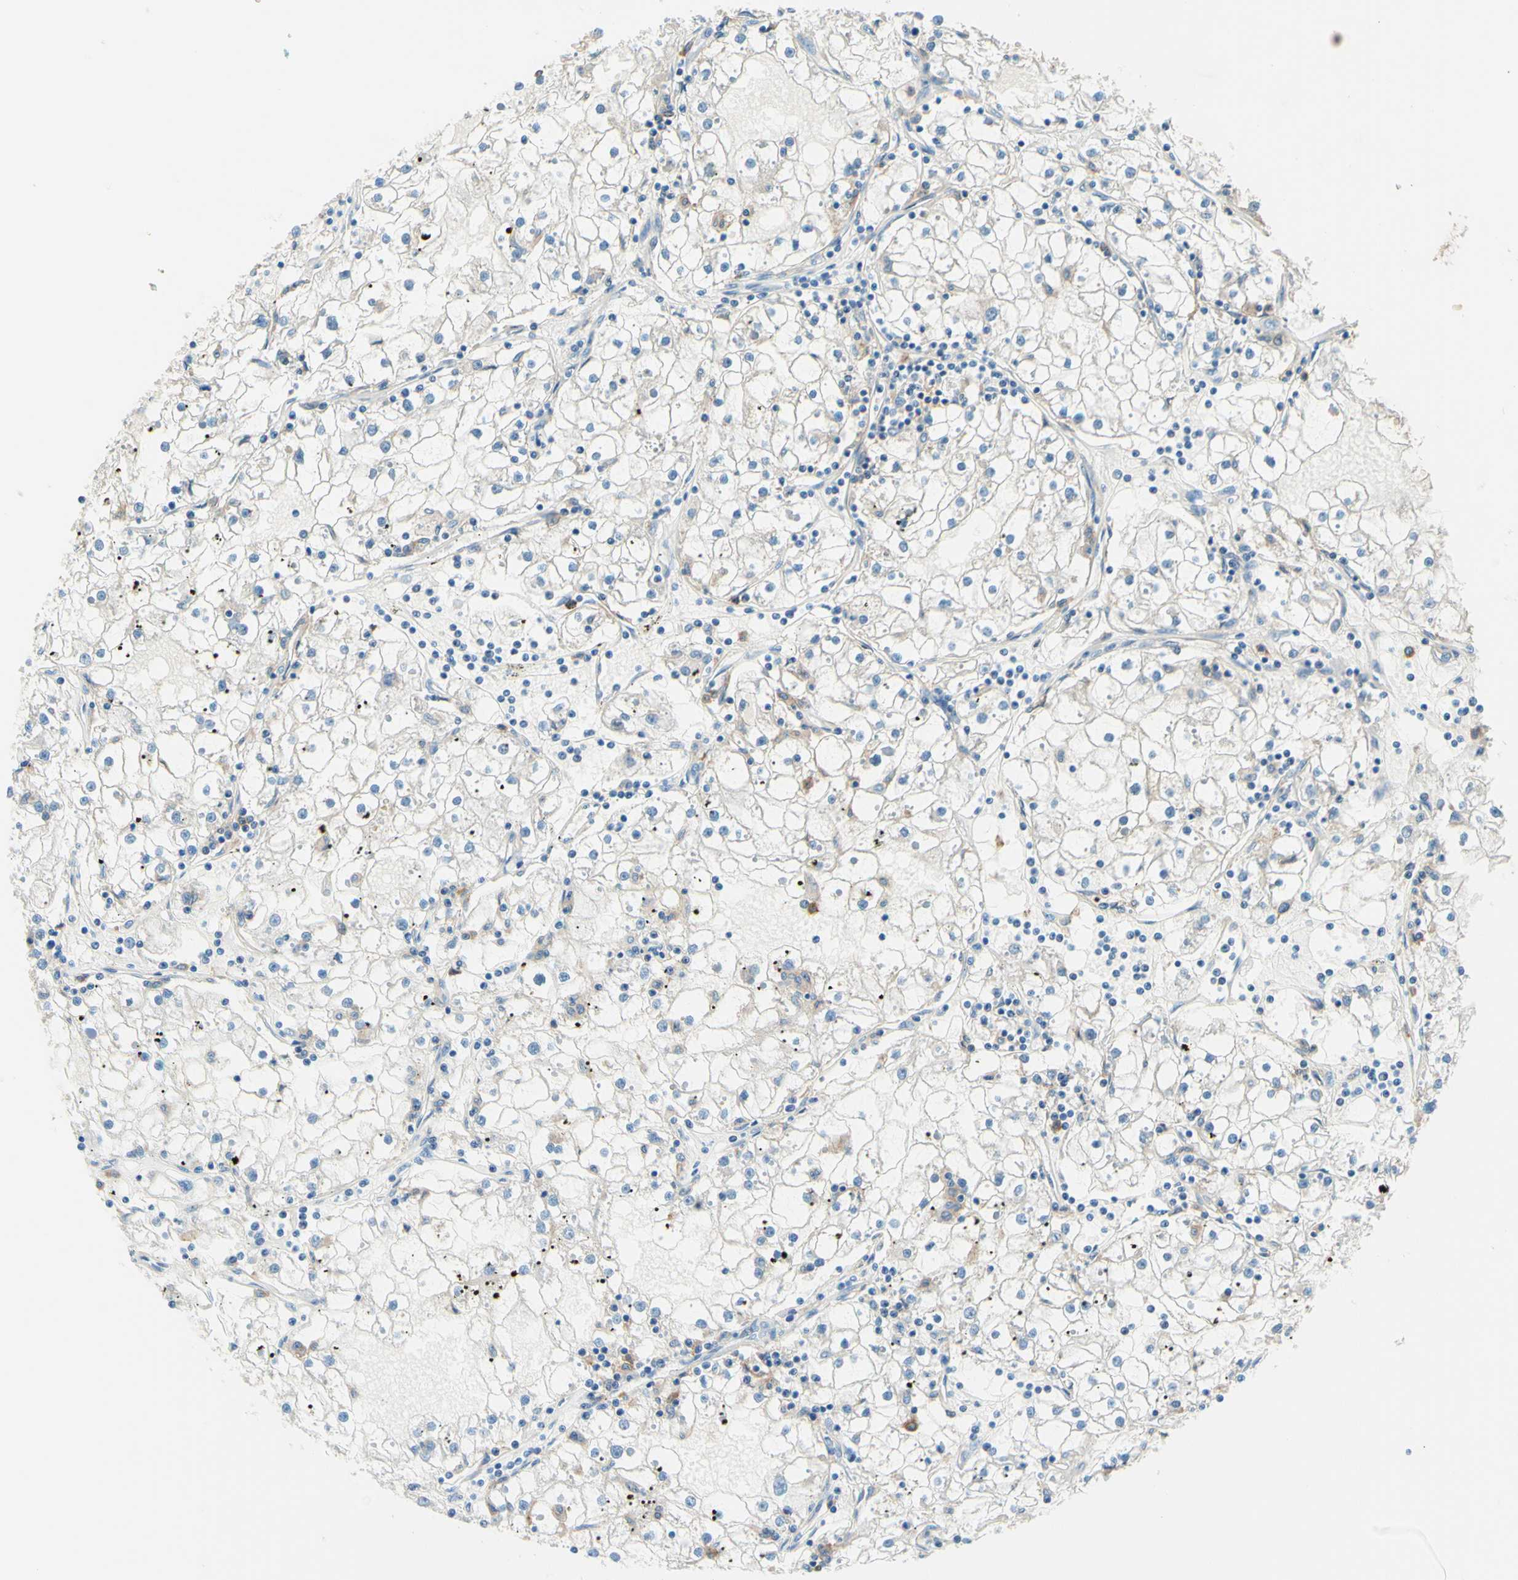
{"staining": {"intensity": "negative", "quantity": "none", "location": "none"}, "tissue": "renal cancer", "cell_type": "Tumor cells", "image_type": "cancer", "snomed": [{"axis": "morphology", "description": "Adenocarcinoma, NOS"}, {"axis": "topography", "description": "Kidney"}], "caption": "Immunohistochemistry photomicrograph of neoplastic tissue: human renal cancer stained with DAB (3,3'-diaminobenzidine) demonstrates no significant protein expression in tumor cells. (IHC, brightfield microscopy, high magnification).", "gene": "SIGLEC9", "patient": {"sex": "male", "age": 56}}